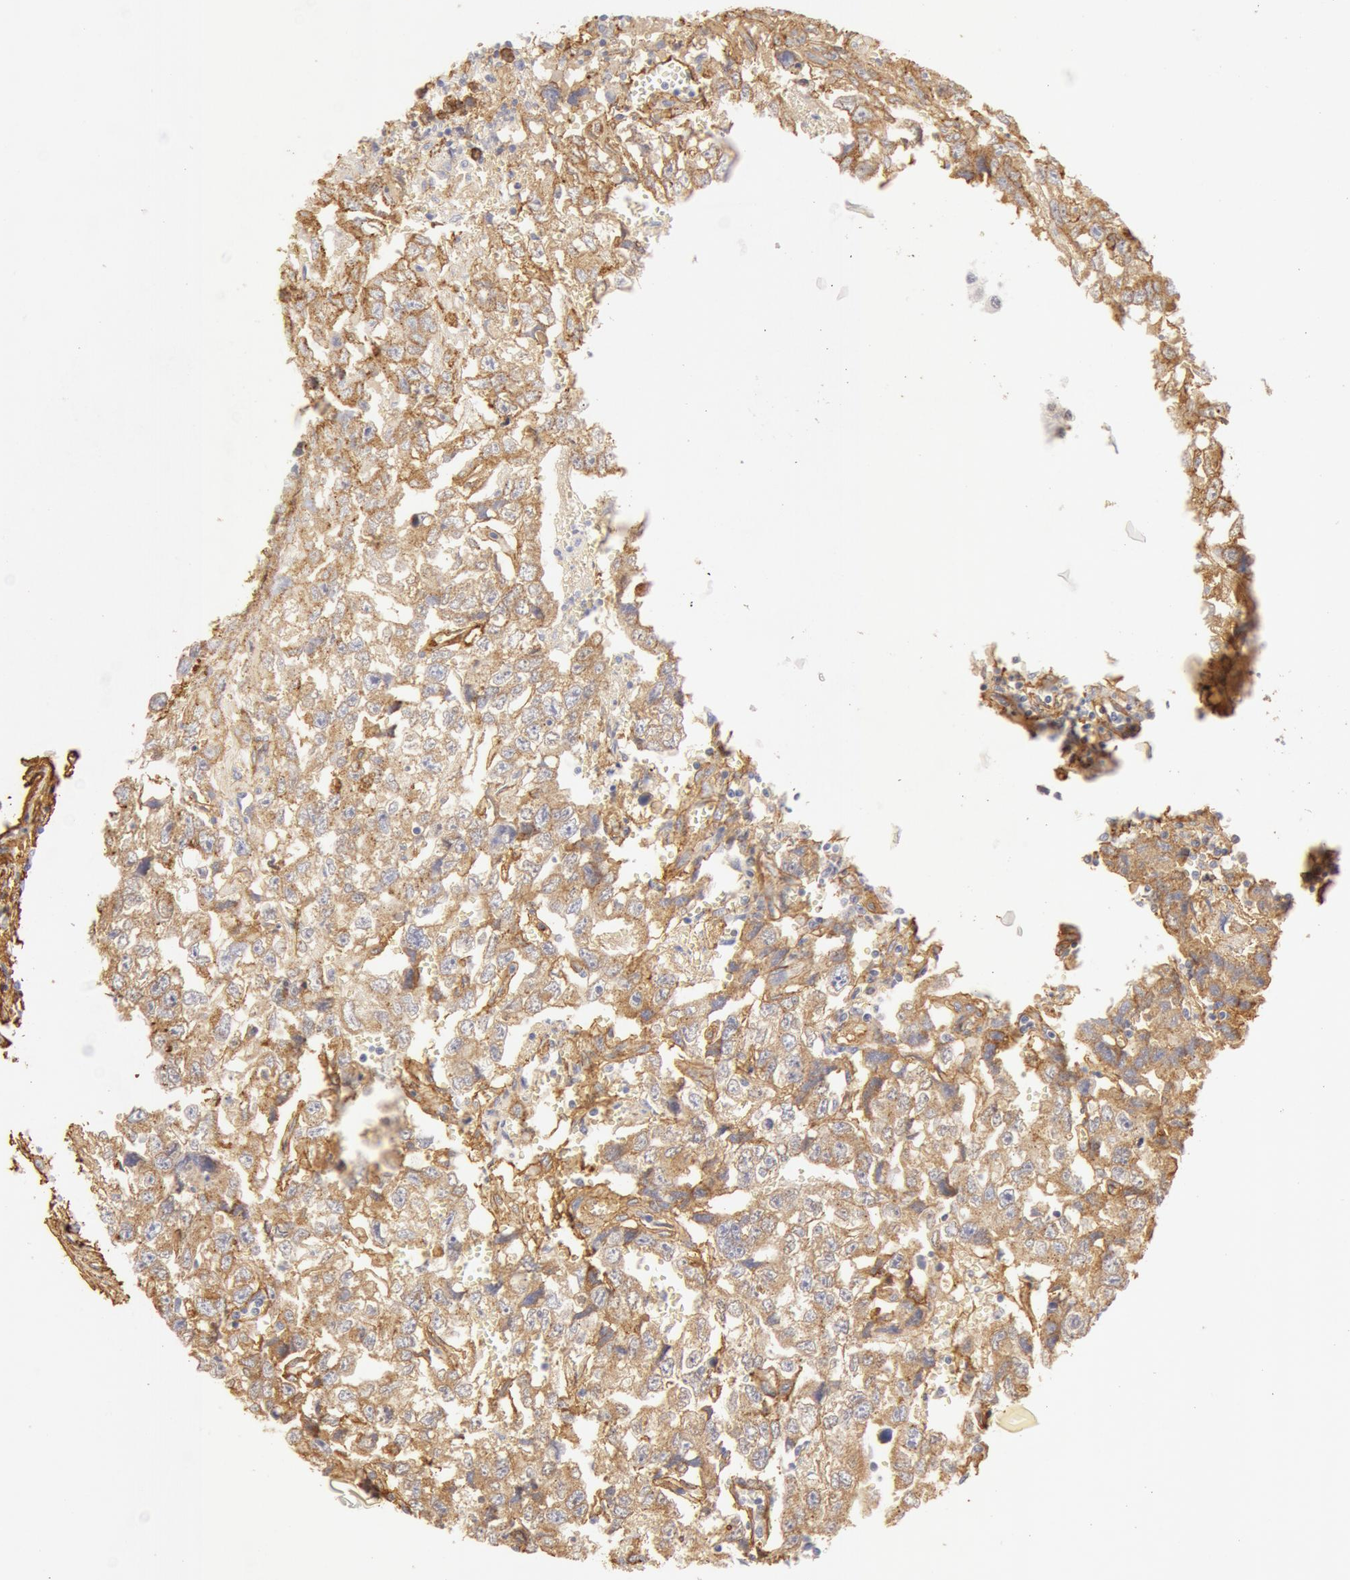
{"staining": {"intensity": "weak", "quantity": ">75%", "location": "cytoplasmic/membranous"}, "tissue": "testis cancer", "cell_type": "Tumor cells", "image_type": "cancer", "snomed": [{"axis": "morphology", "description": "Carcinoma, Embryonal, NOS"}, {"axis": "topography", "description": "Testis"}], "caption": "The immunohistochemical stain highlights weak cytoplasmic/membranous positivity in tumor cells of embryonal carcinoma (testis) tissue. (IHC, brightfield microscopy, high magnification).", "gene": "COL4A1", "patient": {"sex": "male", "age": 31}}